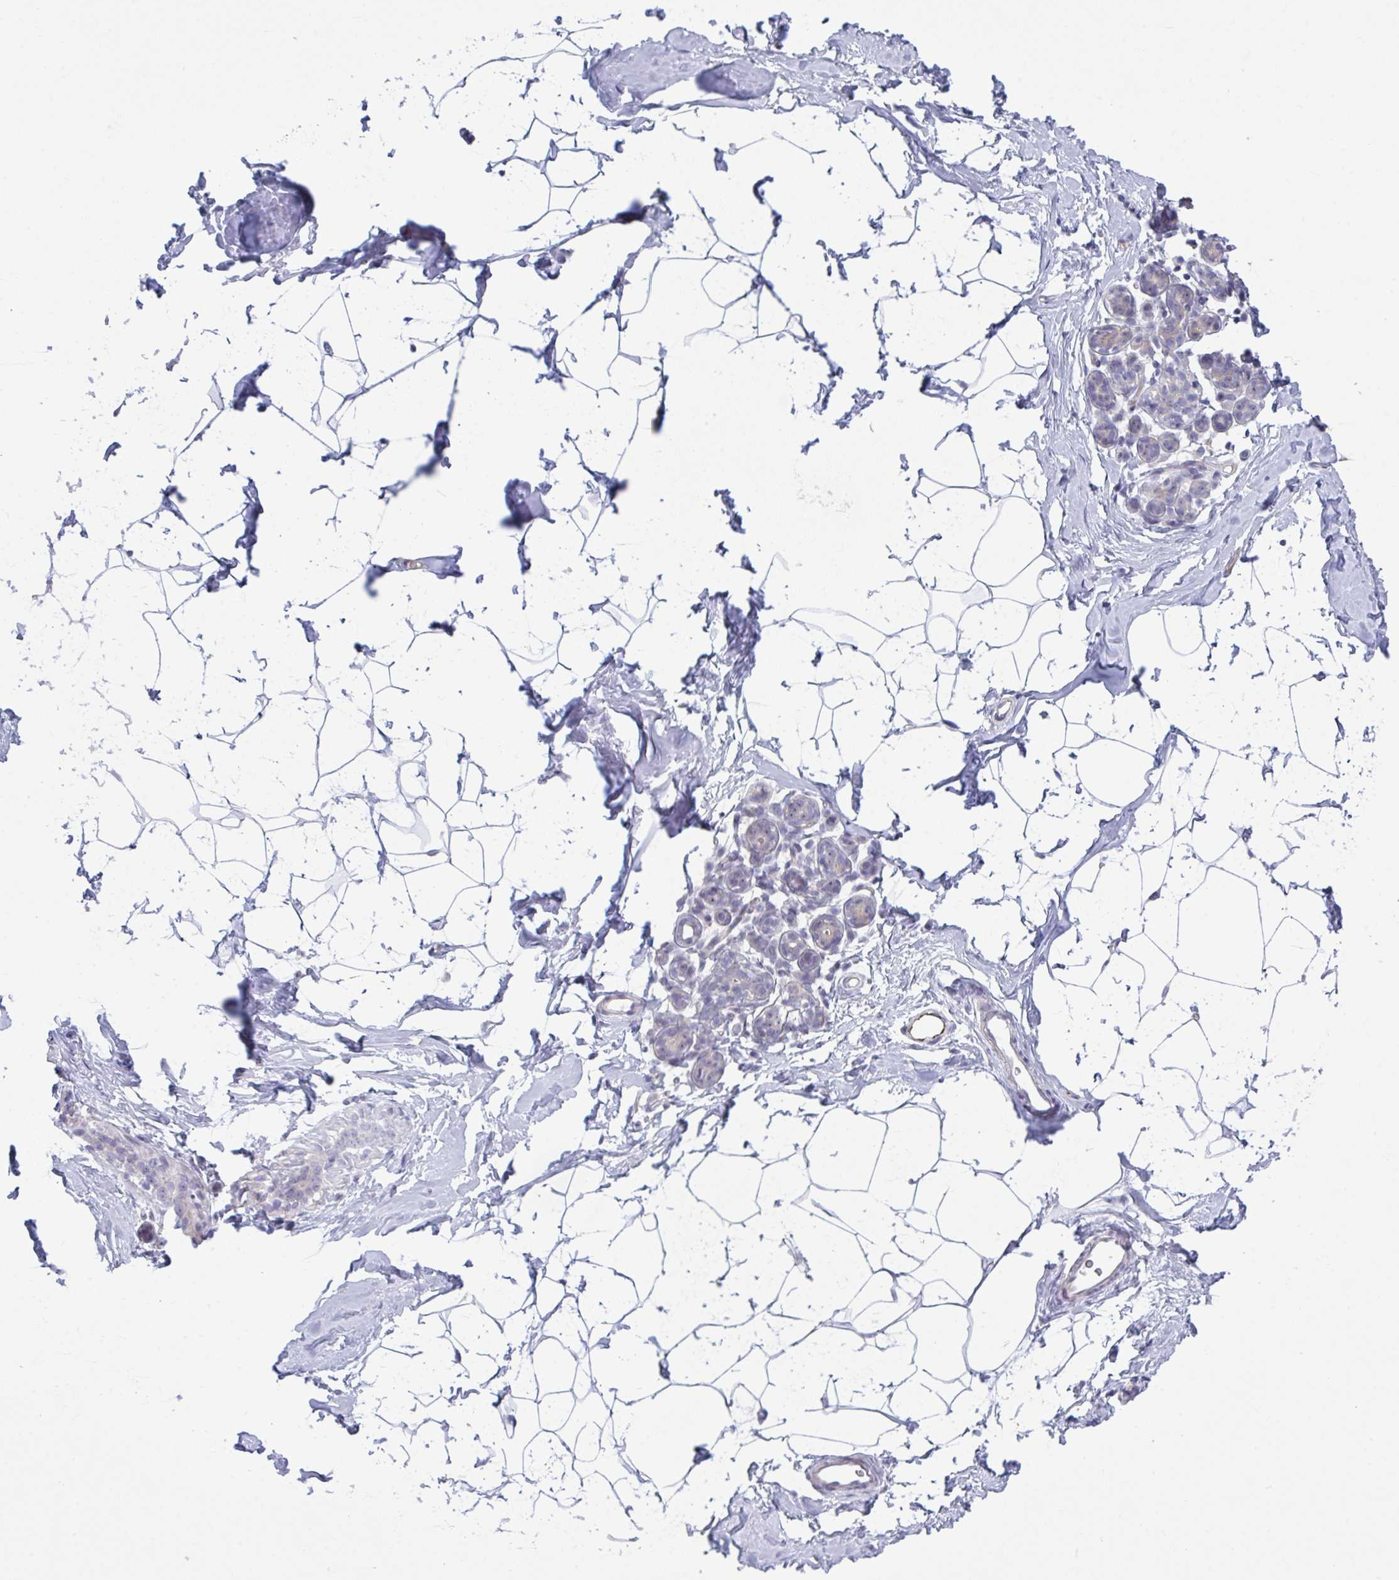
{"staining": {"intensity": "negative", "quantity": "none", "location": "none"}, "tissue": "breast", "cell_type": "Adipocytes", "image_type": "normal", "snomed": [{"axis": "morphology", "description": "Normal tissue, NOS"}, {"axis": "topography", "description": "Breast"}], "caption": "This is an immunohistochemistry histopathology image of benign human breast. There is no positivity in adipocytes.", "gene": "CD80", "patient": {"sex": "female", "age": 32}}